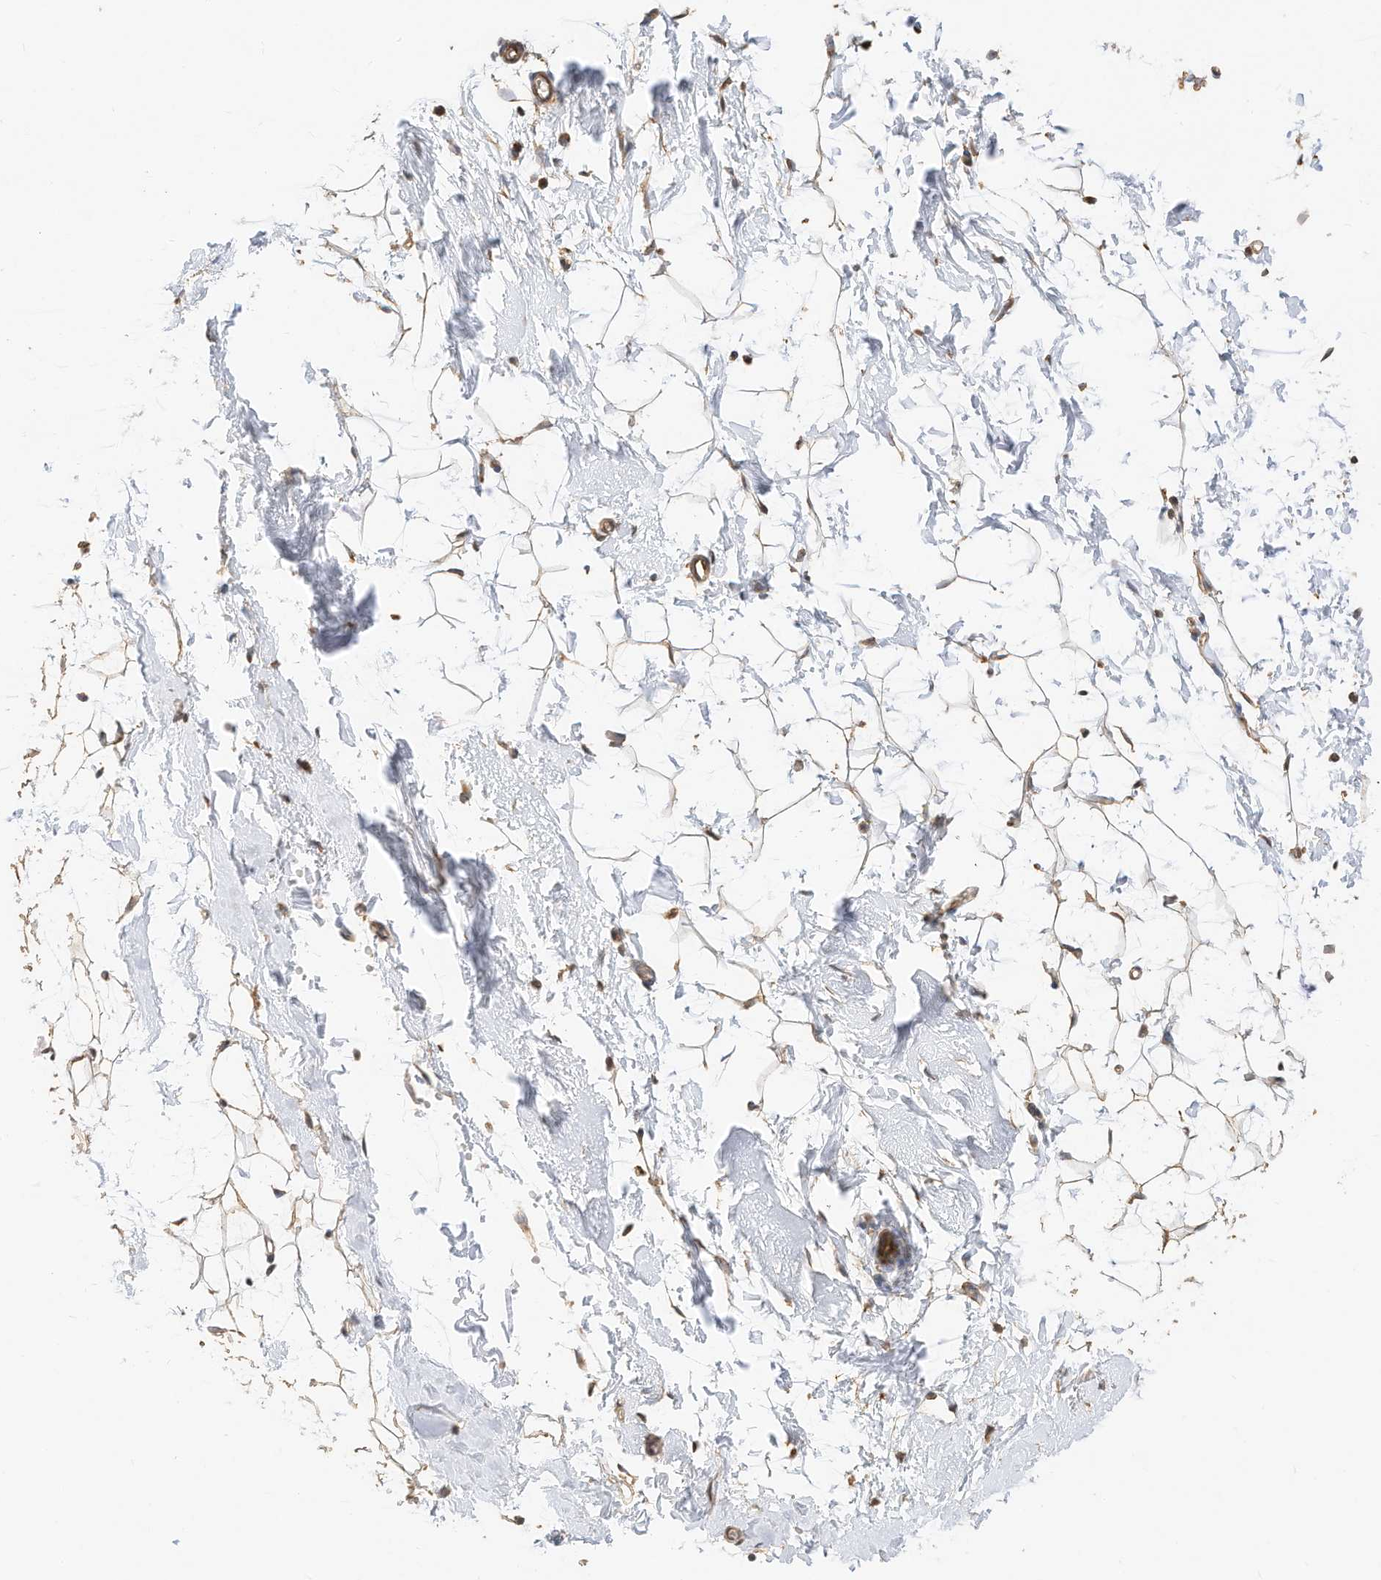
{"staining": {"intensity": "weak", "quantity": ">75%", "location": "cytoplasmic/membranous"}, "tissue": "adipose tissue", "cell_type": "Adipocytes", "image_type": "normal", "snomed": [{"axis": "morphology", "description": "Normal tissue, NOS"}, {"axis": "topography", "description": "Breast"}], "caption": "Adipocytes show low levels of weak cytoplasmic/membranous positivity in approximately >75% of cells in benign human adipose tissue.", "gene": "CAGE1", "patient": {"sex": "female", "age": 23}}